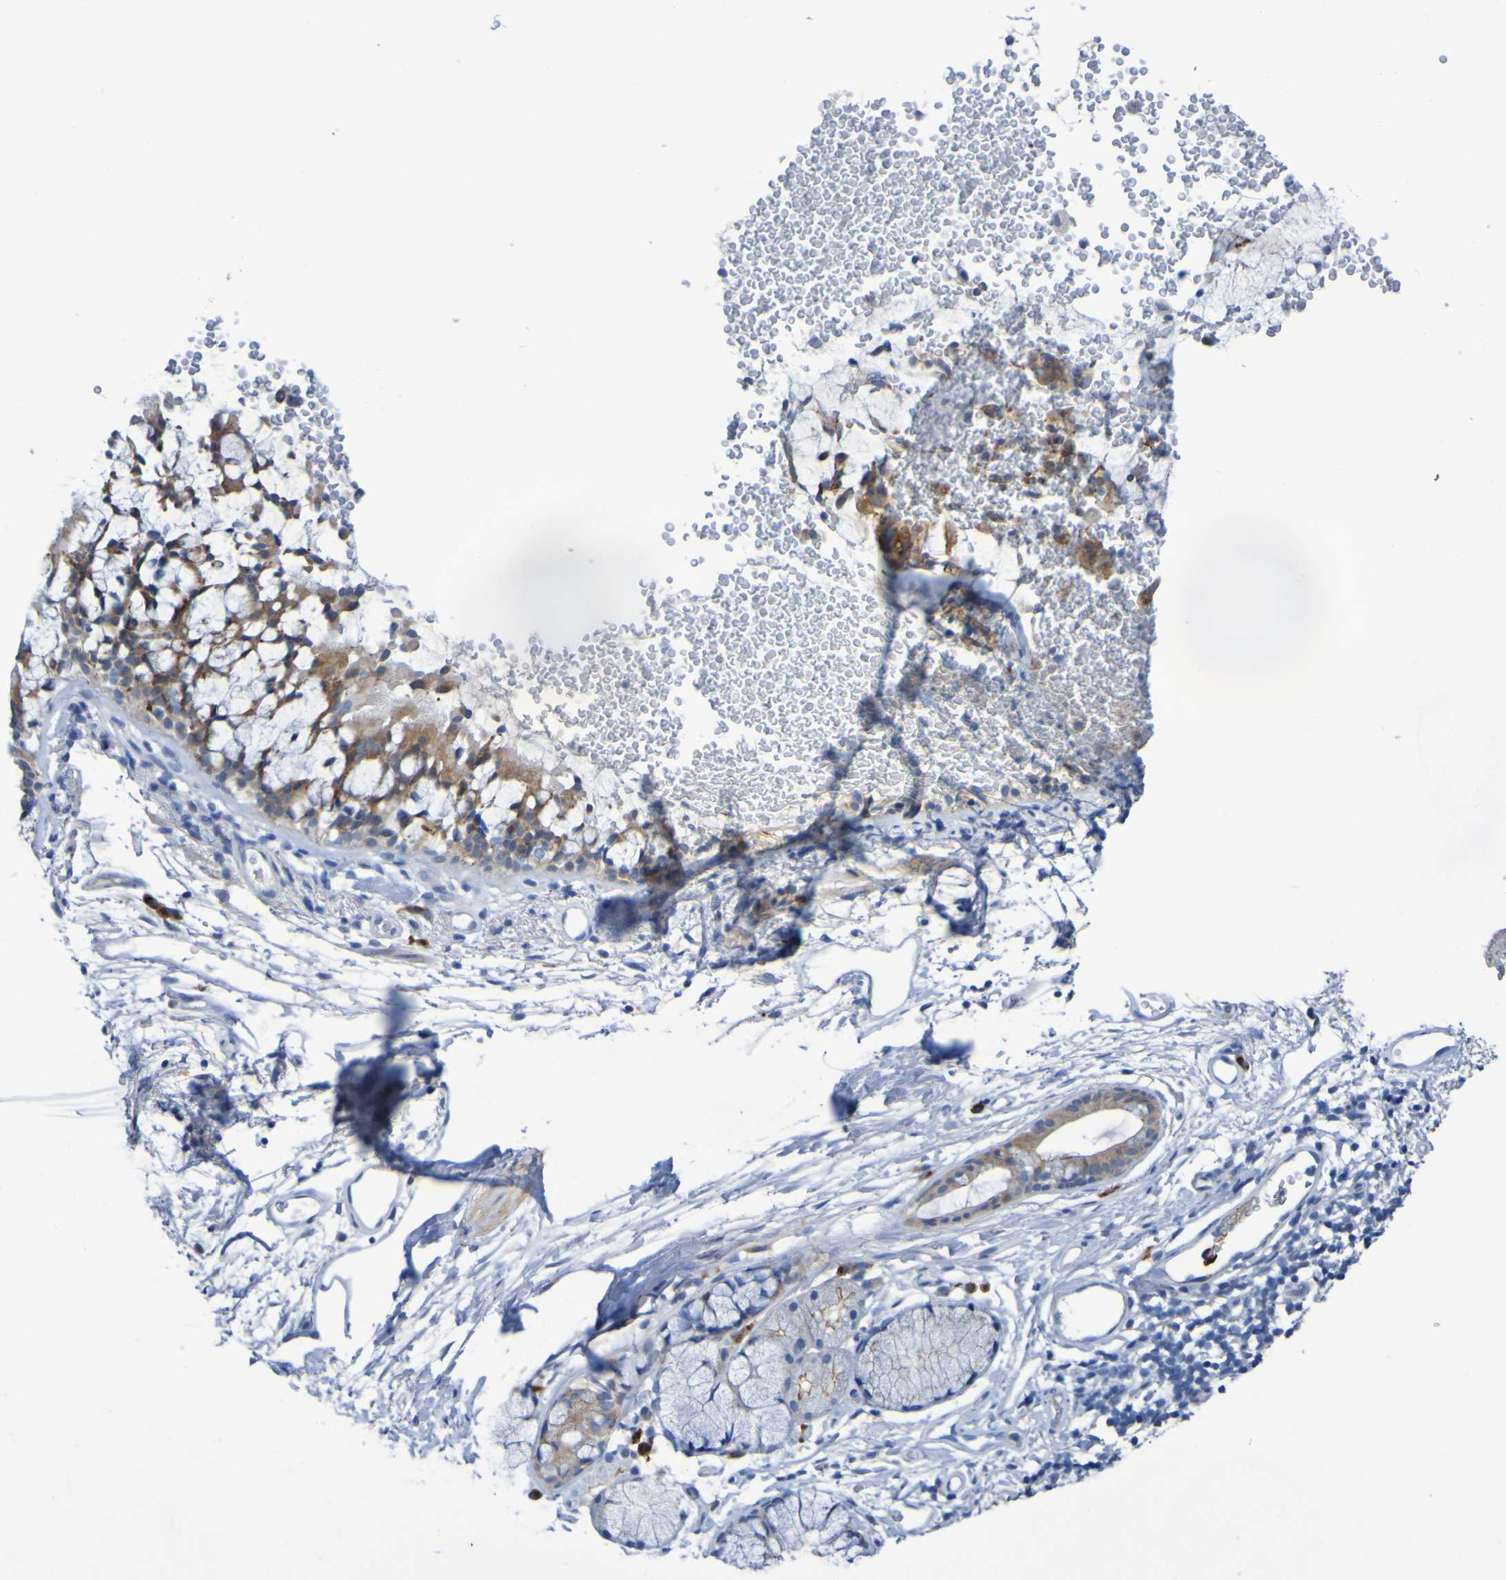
{"staining": {"intensity": "moderate", "quantity": ">75%", "location": "cytoplasmic/membranous"}, "tissue": "bronchus", "cell_type": "Respiratory epithelial cells", "image_type": "normal", "snomed": [{"axis": "morphology", "description": "Normal tissue, NOS"}, {"axis": "topography", "description": "Cartilage tissue"}, {"axis": "topography", "description": "Bronchus"}], "caption": "This is a photomicrograph of immunohistochemistry staining of normal bronchus, which shows moderate expression in the cytoplasmic/membranous of respiratory epithelial cells.", "gene": "C11orf24", "patient": {"sex": "female", "age": 53}}